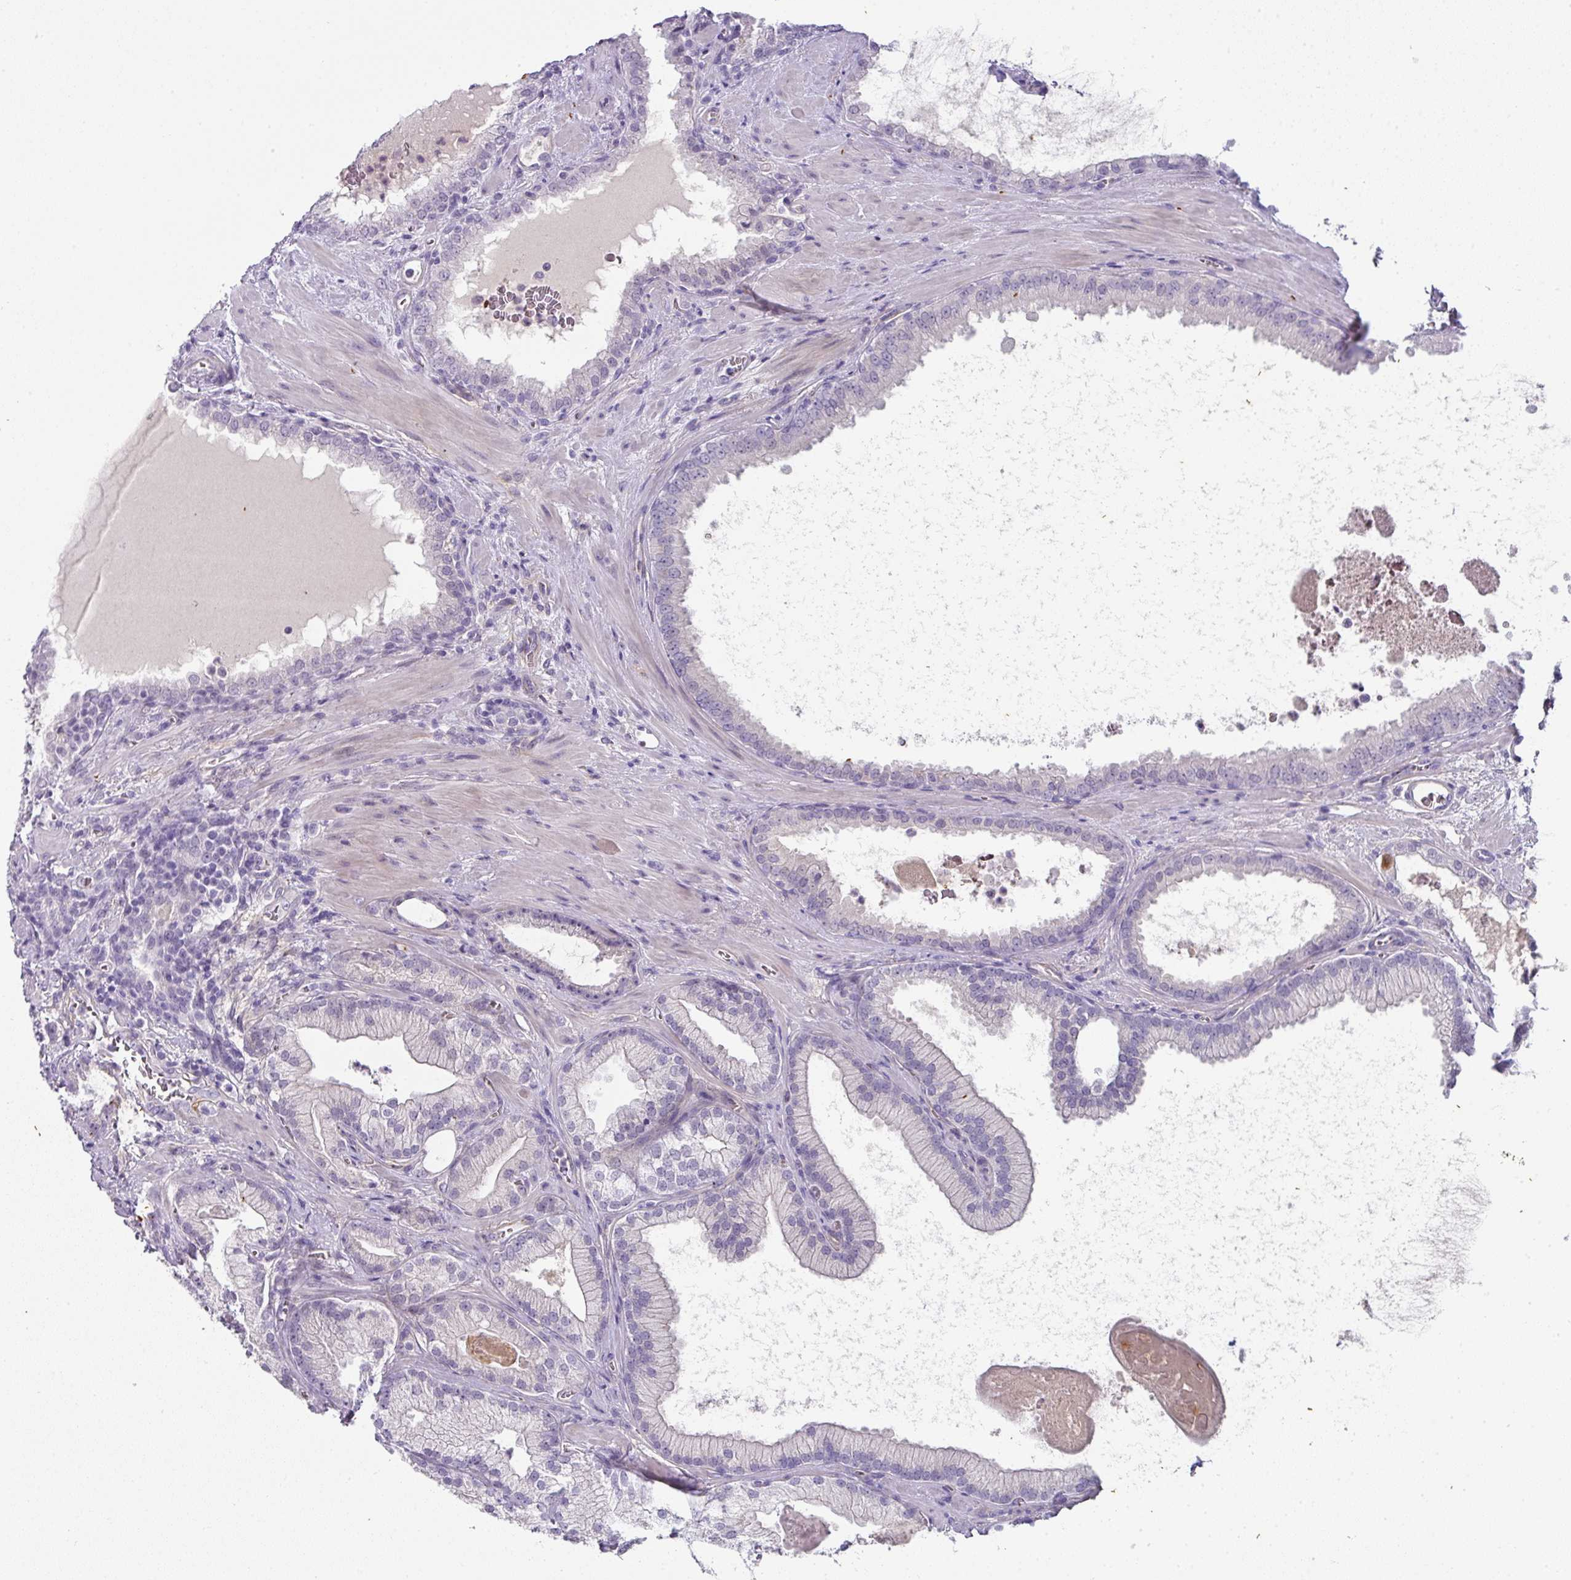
{"staining": {"intensity": "negative", "quantity": "none", "location": "none"}, "tissue": "prostate cancer", "cell_type": "Tumor cells", "image_type": "cancer", "snomed": [{"axis": "morphology", "description": "Adenocarcinoma, High grade"}, {"axis": "topography", "description": "Prostate"}], "caption": "The photomicrograph demonstrates no staining of tumor cells in adenocarcinoma (high-grade) (prostate). (DAB (3,3'-diaminobenzidine) IHC, high magnification).", "gene": "OR52N1", "patient": {"sex": "male", "age": 68}}